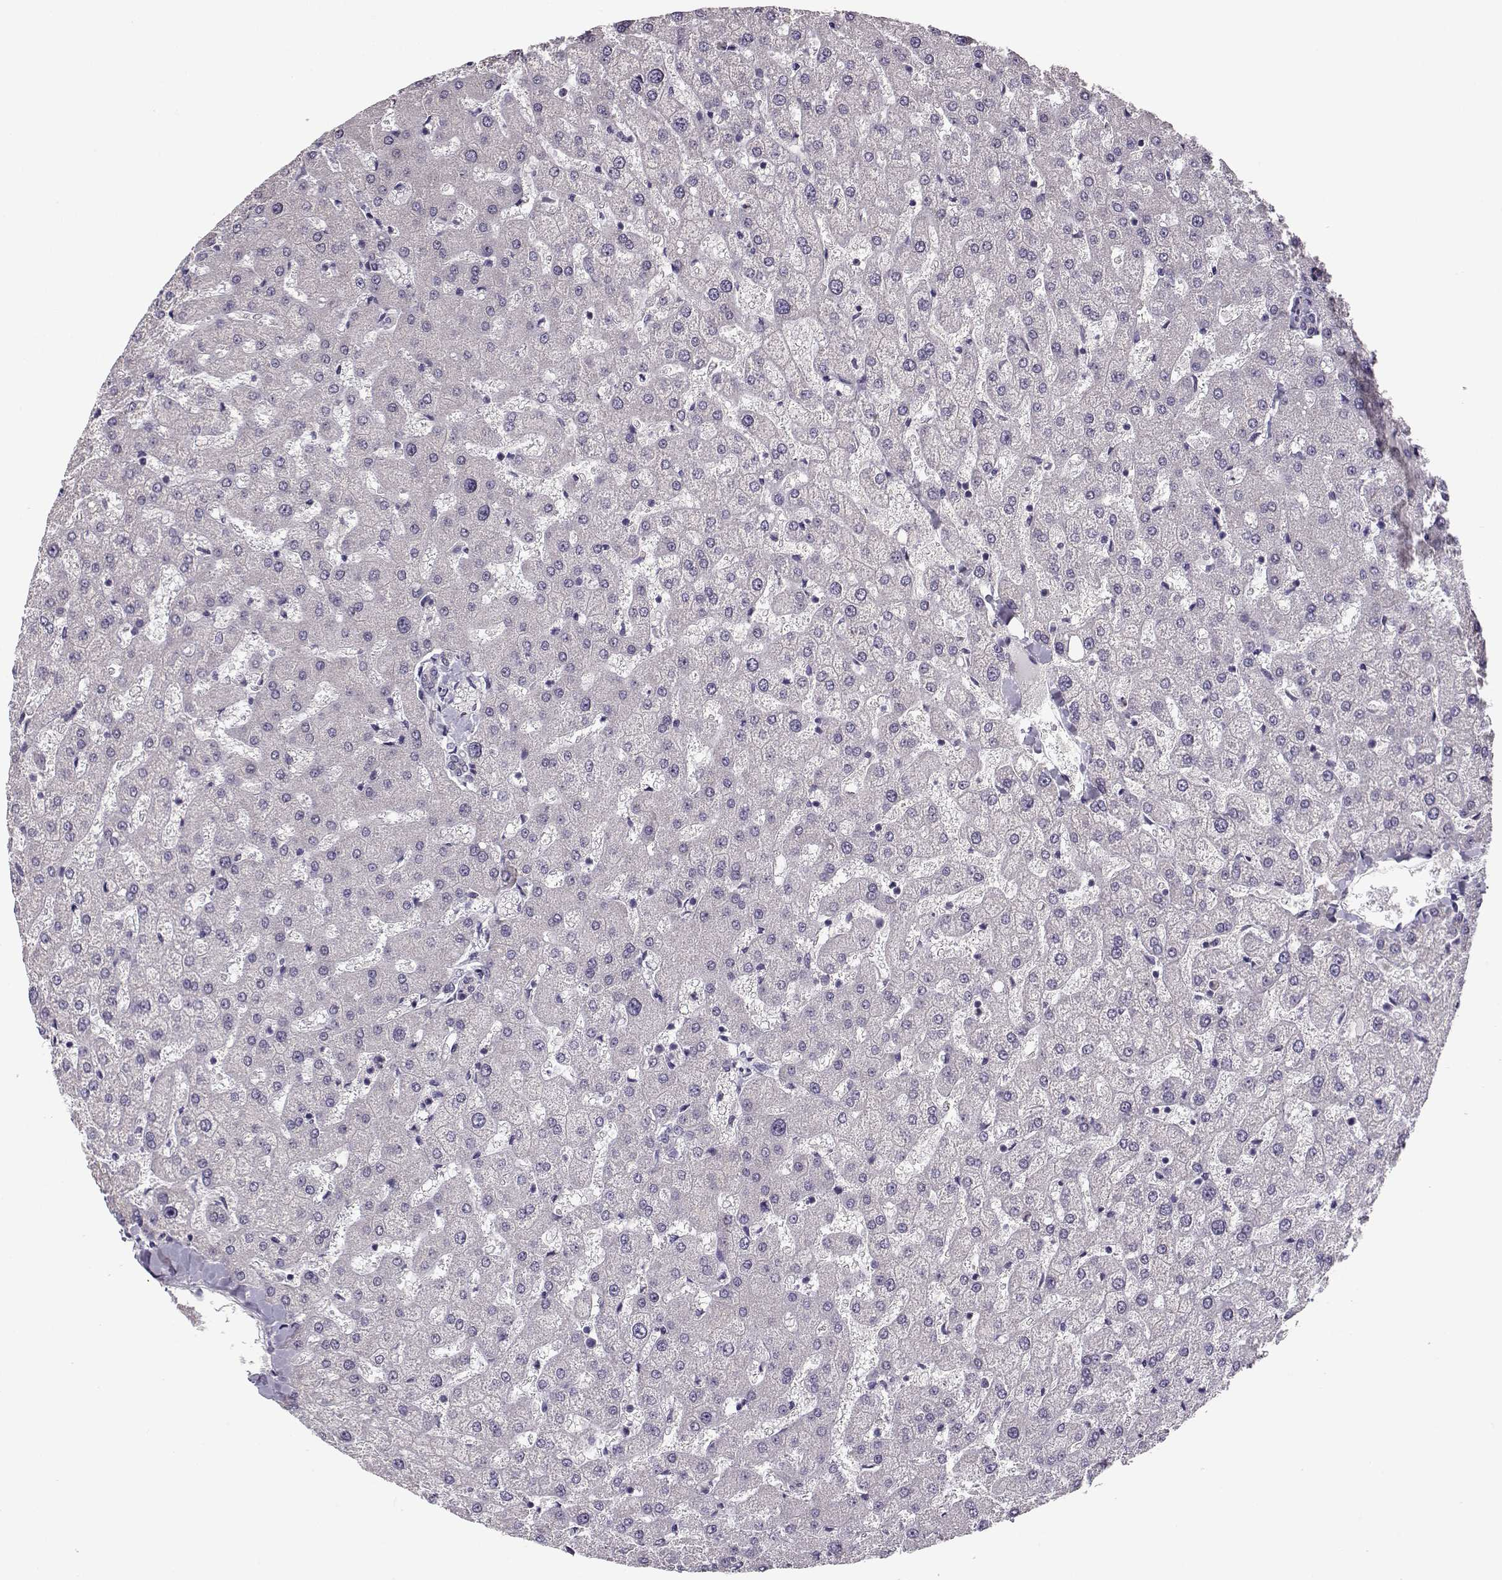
{"staining": {"intensity": "negative", "quantity": "none", "location": "none"}, "tissue": "liver", "cell_type": "Cholangiocytes", "image_type": "normal", "snomed": [{"axis": "morphology", "description": "Normal tissue, NOS"}, {"axis": "topography", "description": "Liver"}], "caption": "An immunohistochemistry (IHC) image of unremarkable liver is shown. There is no staining in cholangiocytes of liver. The staining was performed using DAB to visualize the protein expression in brown, while the nuclei were stained in blue with hematoxylin (Magnification: 20x).", "gene": "TMEM145", "patient": {"sex": "female", "age": 50}}